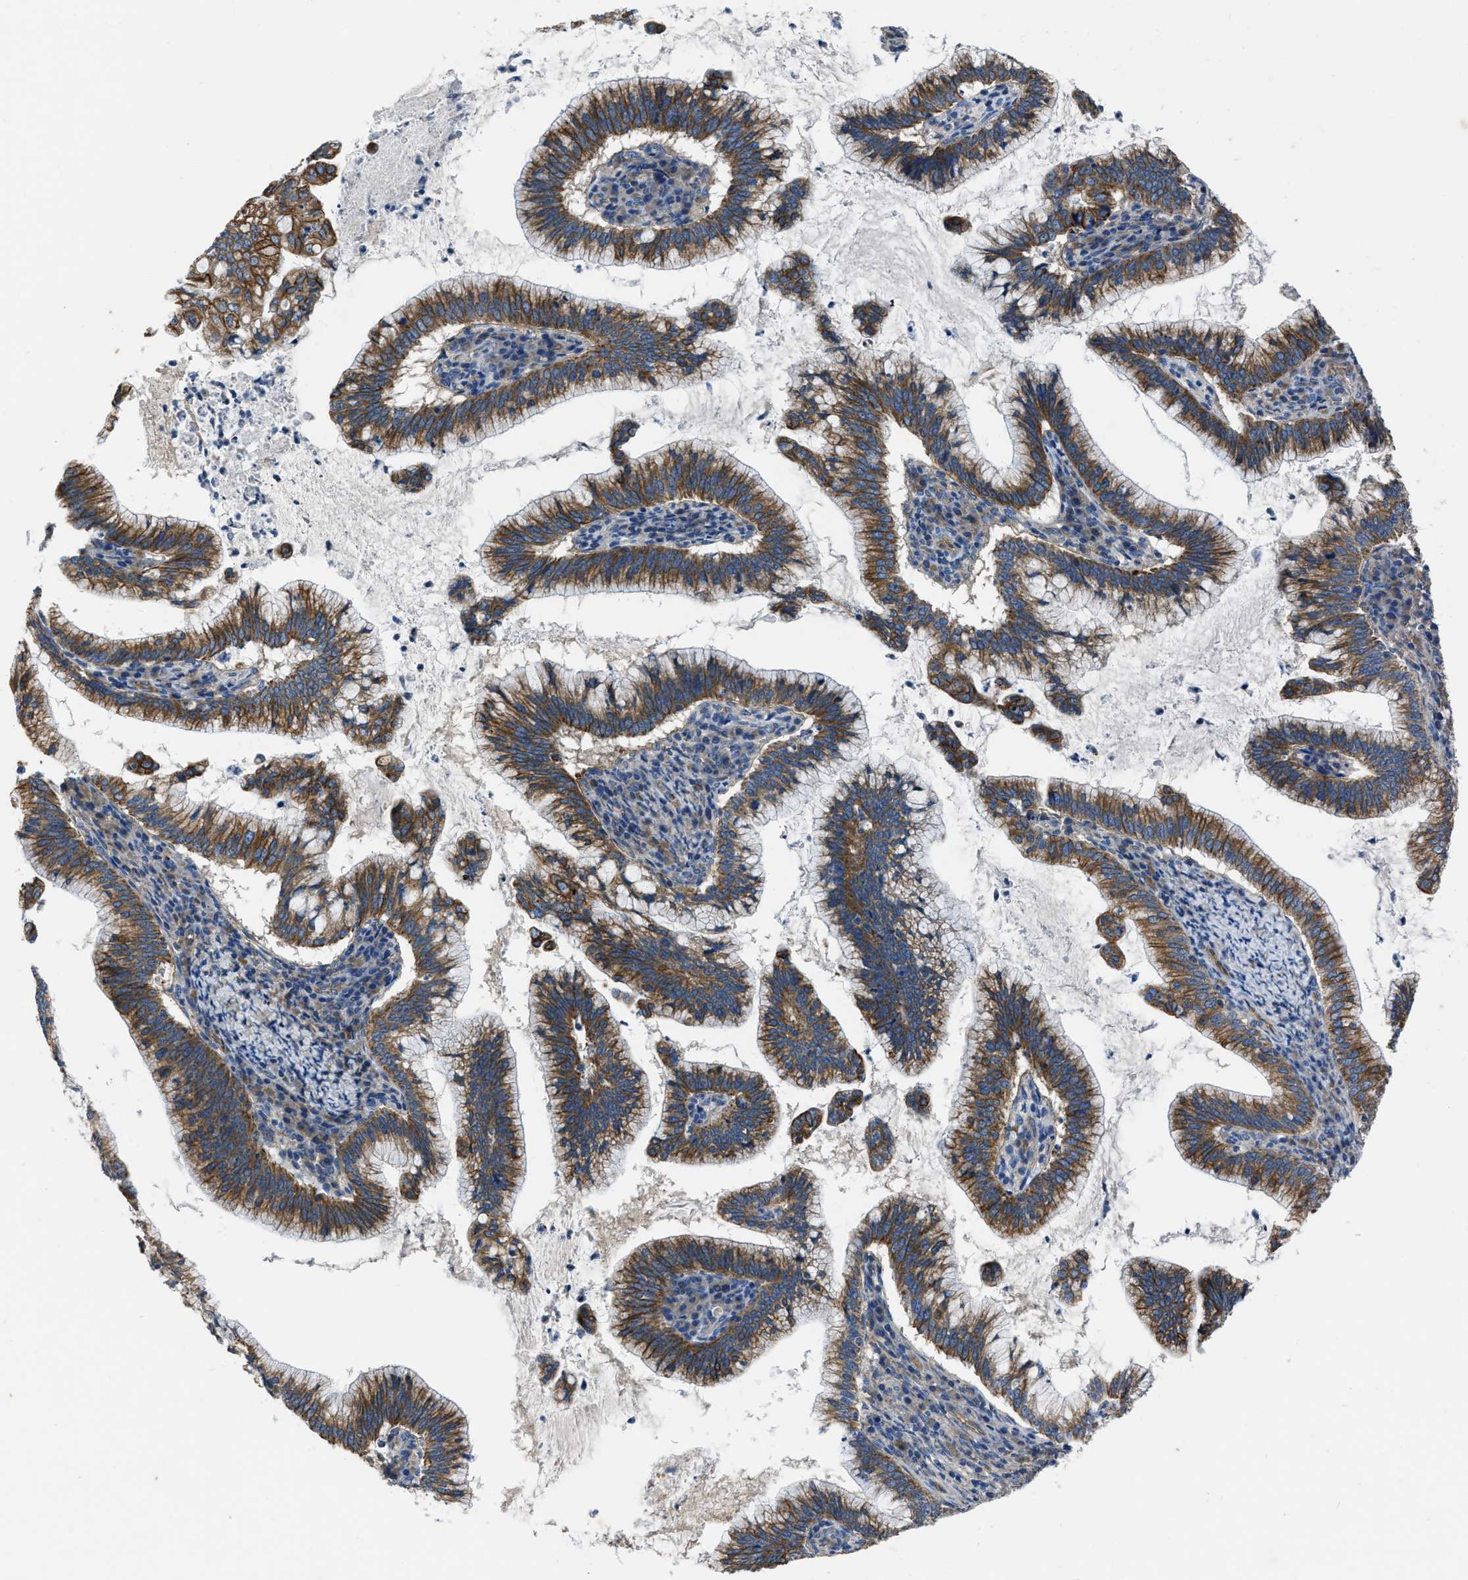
{"staining": {"intensity": "moderate", "quantity": ">75%", "location": "cytoplasmic/membranous"}, "tissue": "cervical cancer", "cell_type": "Tumor cells", "image_type": "cancer", "snomed": [{"axis": "morphology", "description": "Adenocarcinoma, NOS"}, {"axis": "topography", "description": "Cervix"}], "caption": "A brown stain highlights moderate cytoplasmic/membranous expression of a protein in adenocarcinoma (cervical) tumor cells. Nuclei are stained in blue.", "gene": "ERC1", "patient": {"sex": "female", "age": 36}}